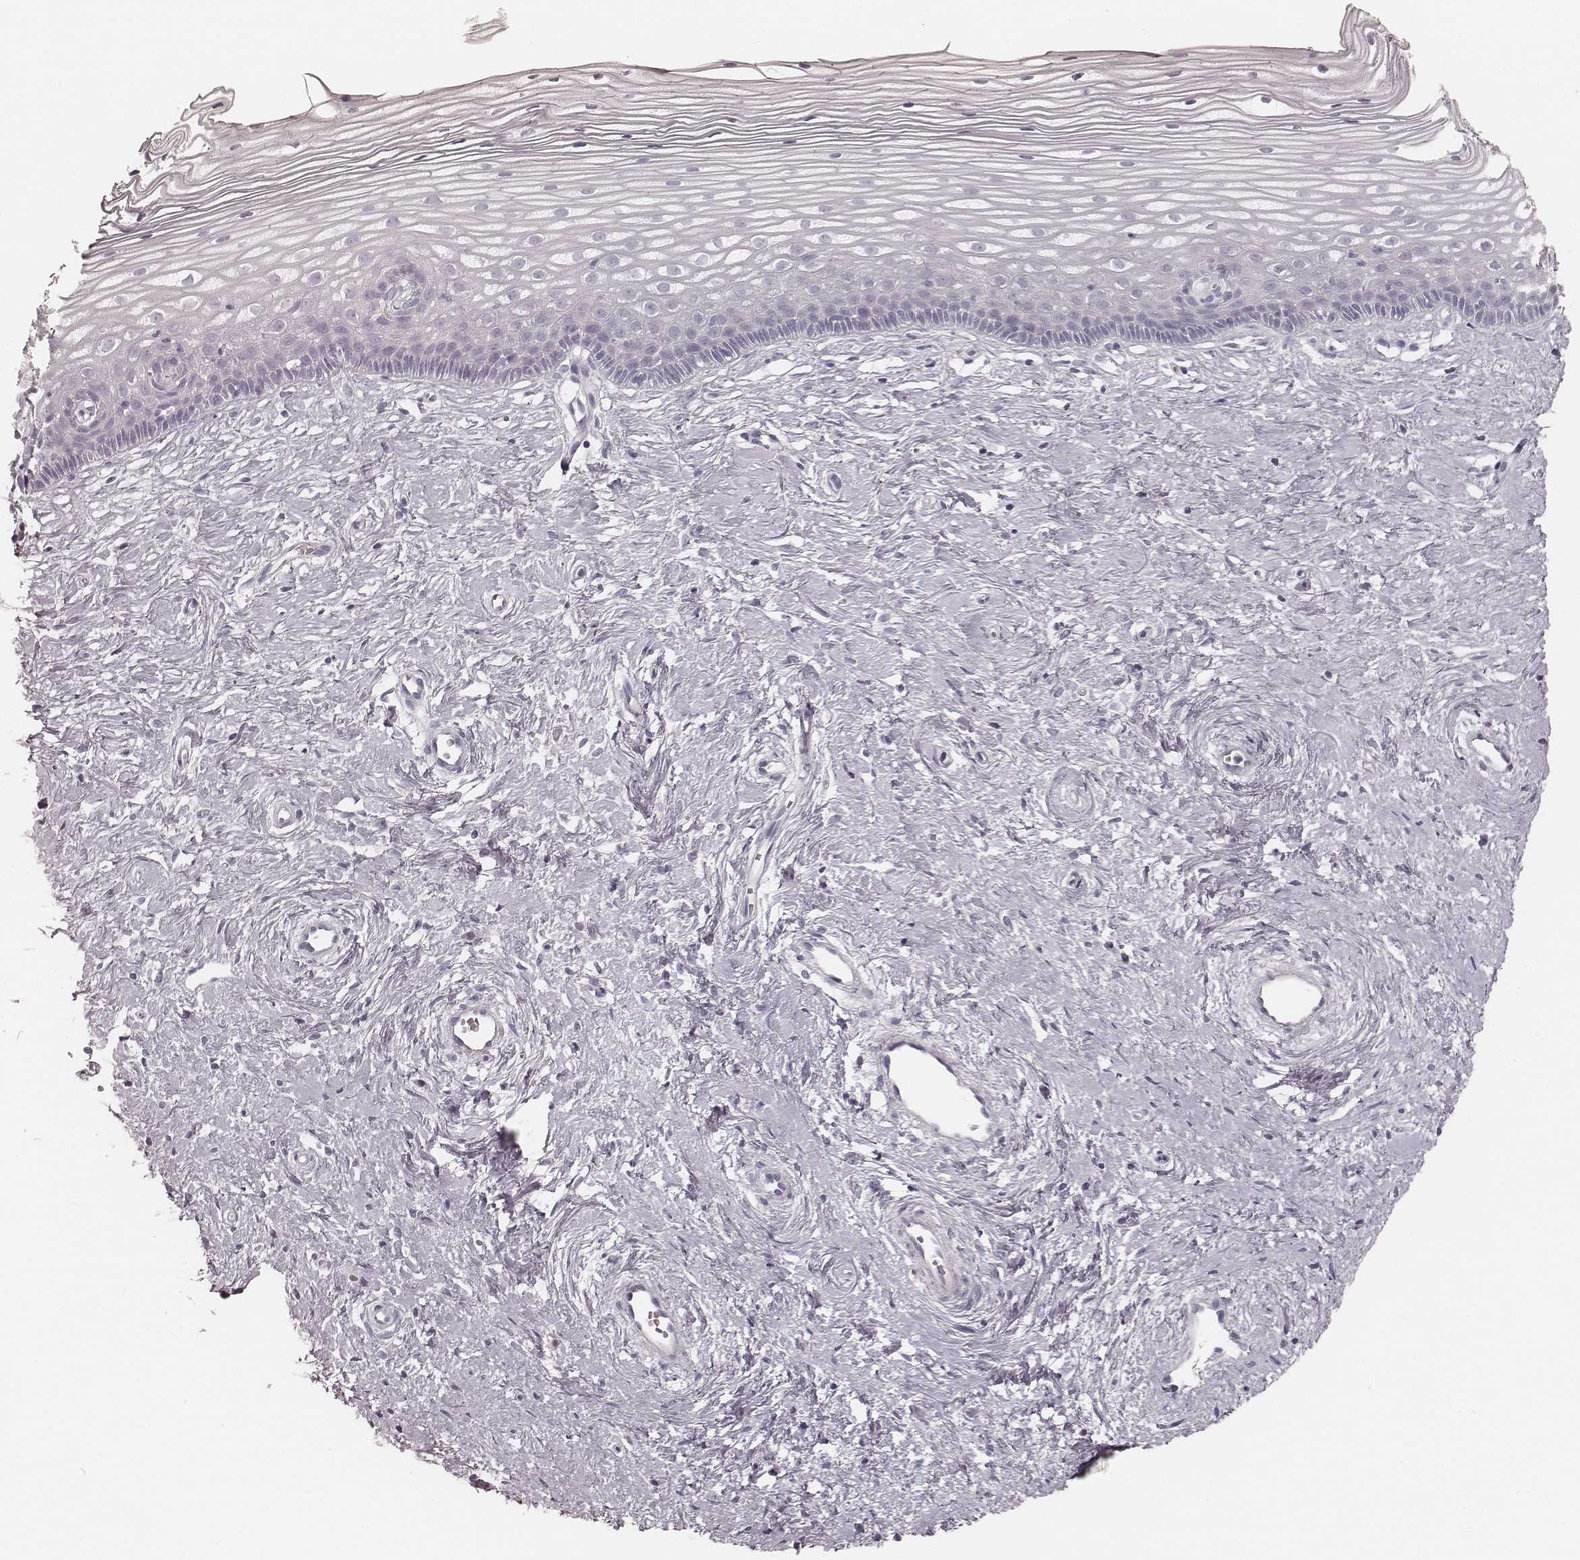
{"staining": {"intensity": "negative", "quantity": "none", "location": "none"}, "tissue": "cervix", "cell_type": "Glandular cells", "image_type": "normal", "snomed": [{"axis": "morphology", "description": "Normal tissue, NOS"}, {"axis": "topography", "description": "Cervix"}], "caption": "This image is of unremarkable cervix stained with immunohistochemistry (IHC) to label a protein in brown with the nuclei are counter-stained blue. There is no positivity in glandular cells. The staining was performed using DAB to visualize the protein expression in brown, while the nuclei were stained in blue with hematoxylin (Magnification: 20x).", "gene": "KRT26", "patient": {"sex": "female", "age": 40}}